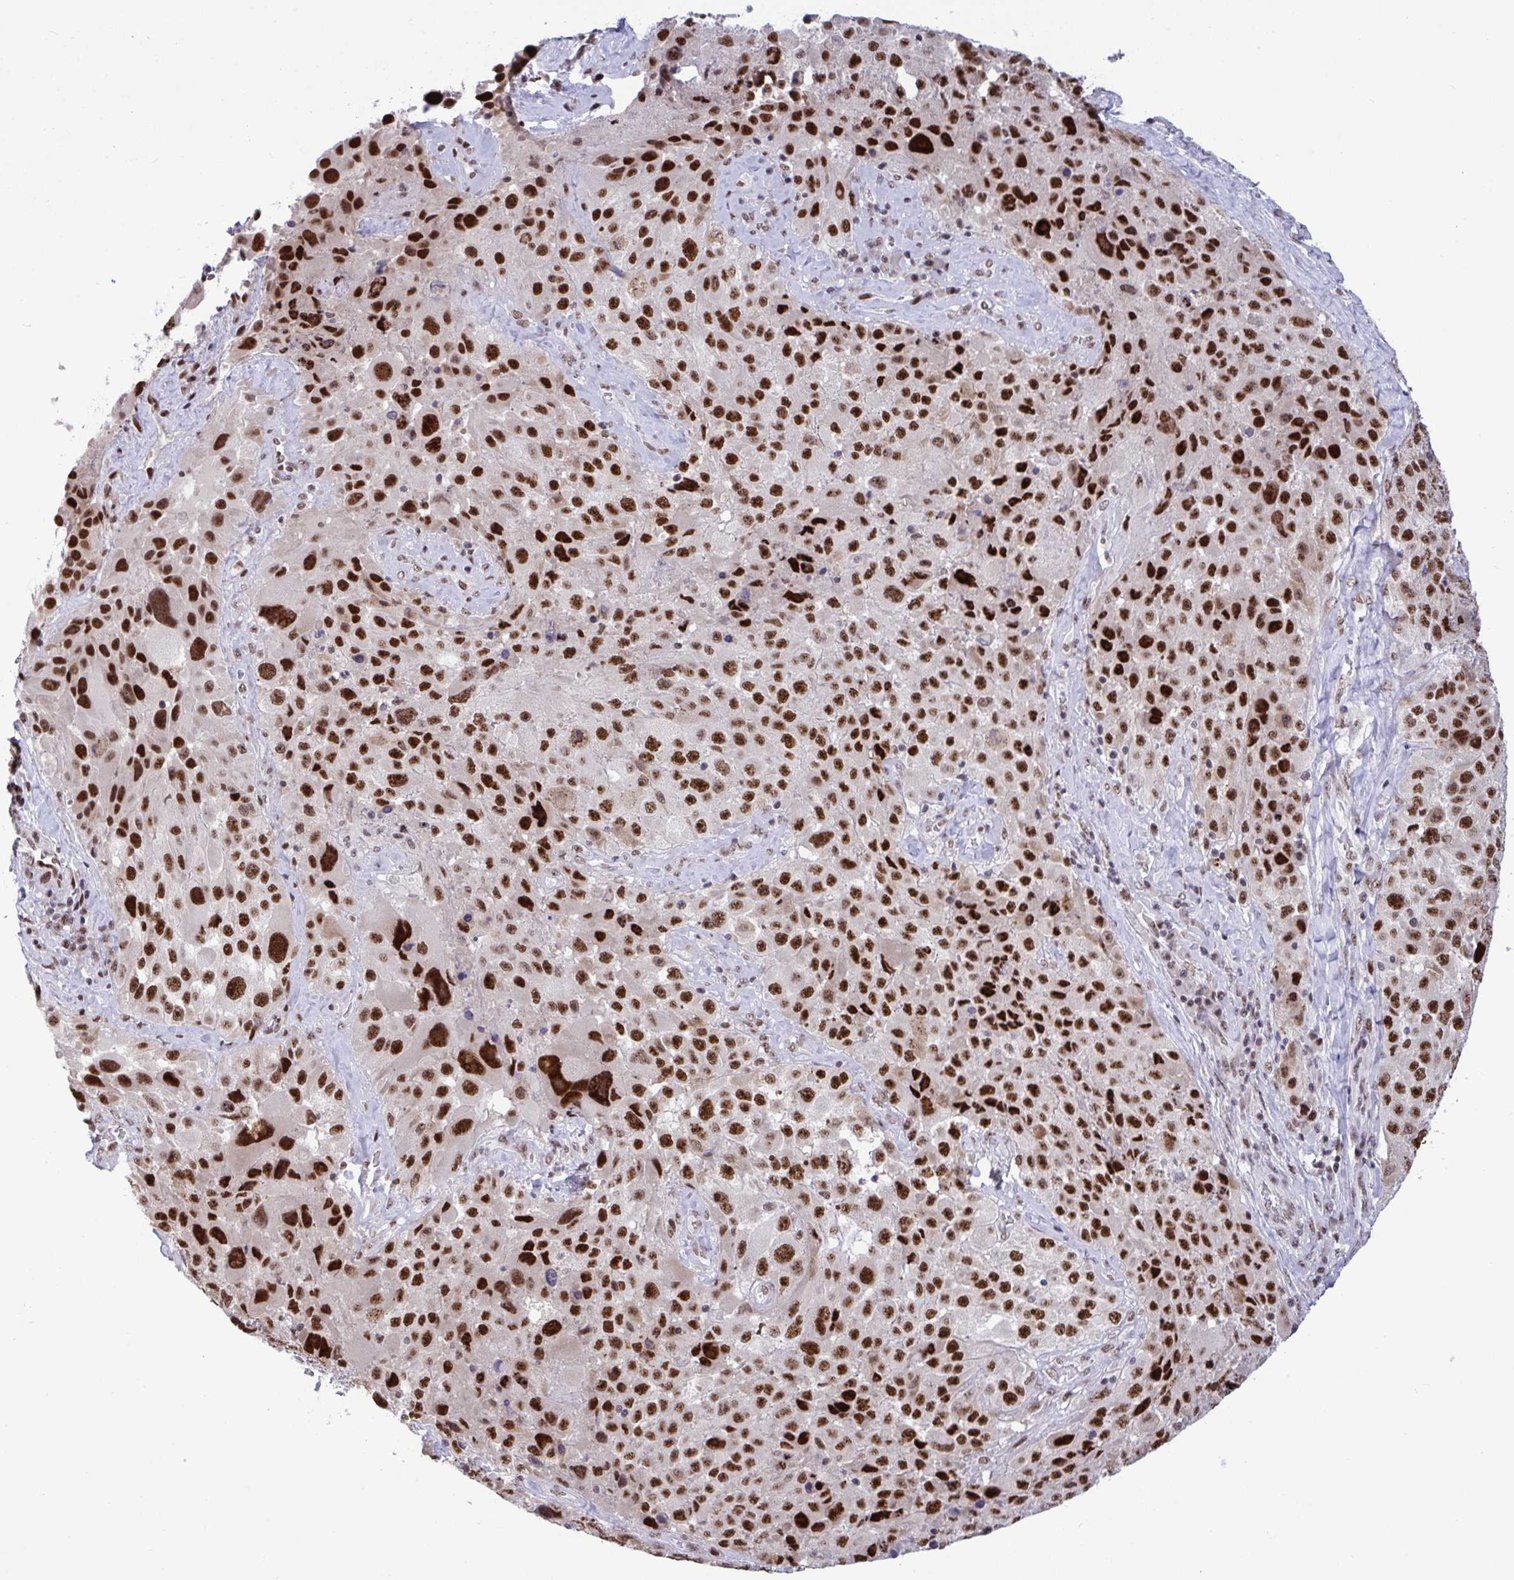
{"staining": {"intensity": "strong", "quantity": ">75%", "location": "nuclear"}, "tissue": "melanoma", "cell_type": "Tumor cells", "image_type": "cancer", "snomed": [{"axis": "morphology", "description": "Malignant melanoma, Metastatic site"}, {"axis": "topography", "description": "Lymph node"}], "caption": "An immunohistochemistry image of tumor tissue is shown. Protein staining in brown labels strong nuclear positivity in malignant melanoma (metastatic site) within tumor cells.", "gene": "WBP11", "patient": {"sex": "male", "age": 62}}